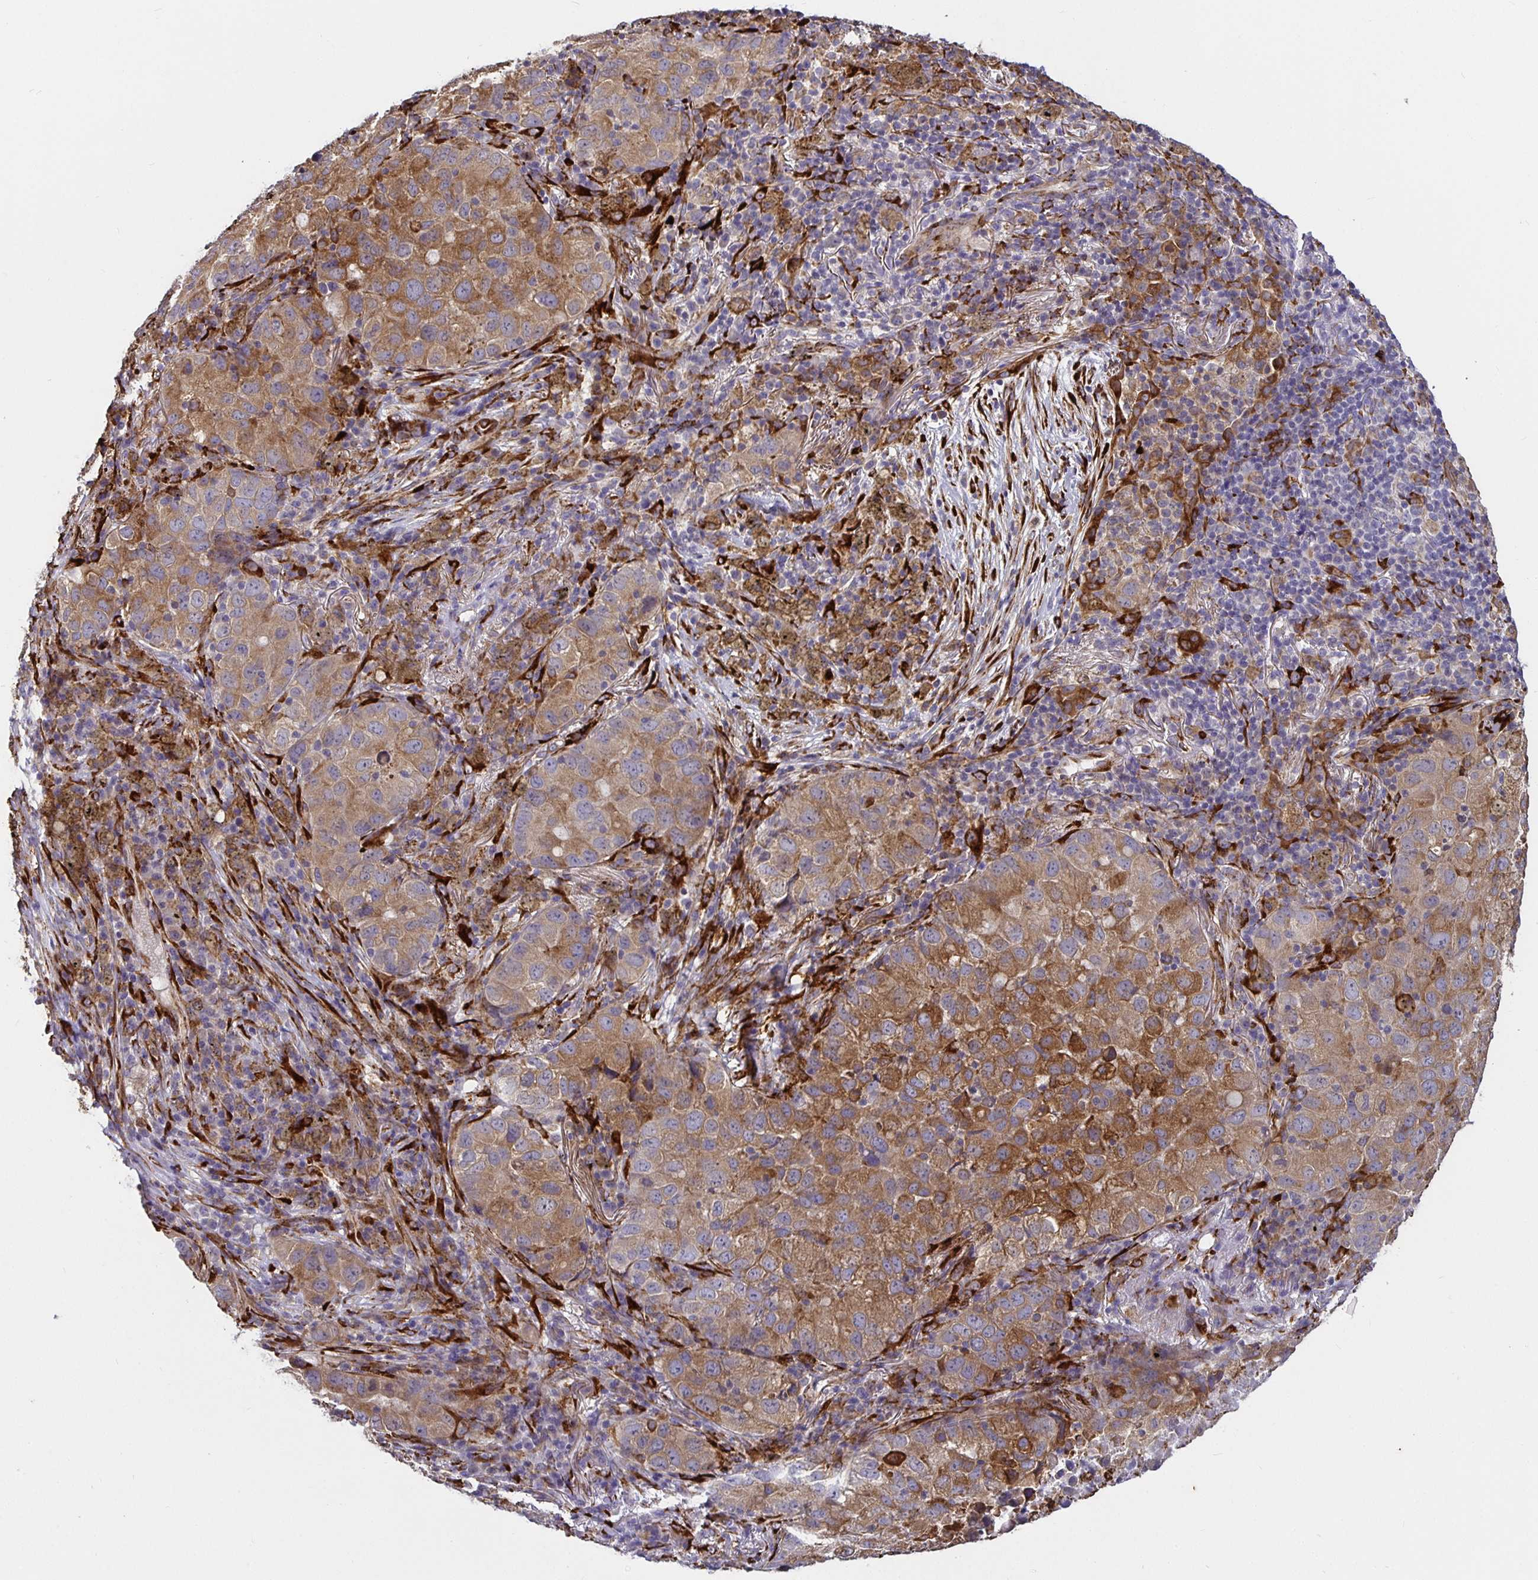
{"staining": {"intensity": "moderate", "quantity": ">75%", "location": "cytoplasmic/membranous"}, "tissue": "lung cancer", "cell_type": "Tumor cells", "image_type": "cancer", "snomed": [{"axis": "morphology", "description": "Normal morphology"}, {"axis": "morphology", "description": "Adenocarcinoma, NOS"}, {"axis": "topography", "description": "Lymph node"}, {"axis": "topography", "description": "Lung"}], "caption": "IHC histopathology image of human adenocarcinoma (lung) stained for a protein (brown), which demonstrates medium levels of moderate cytoplasmic/membranous staining in about >75% of tumor cells.", "gene": "P4HA2", "patient": {"sex": "female", "age": 51}}